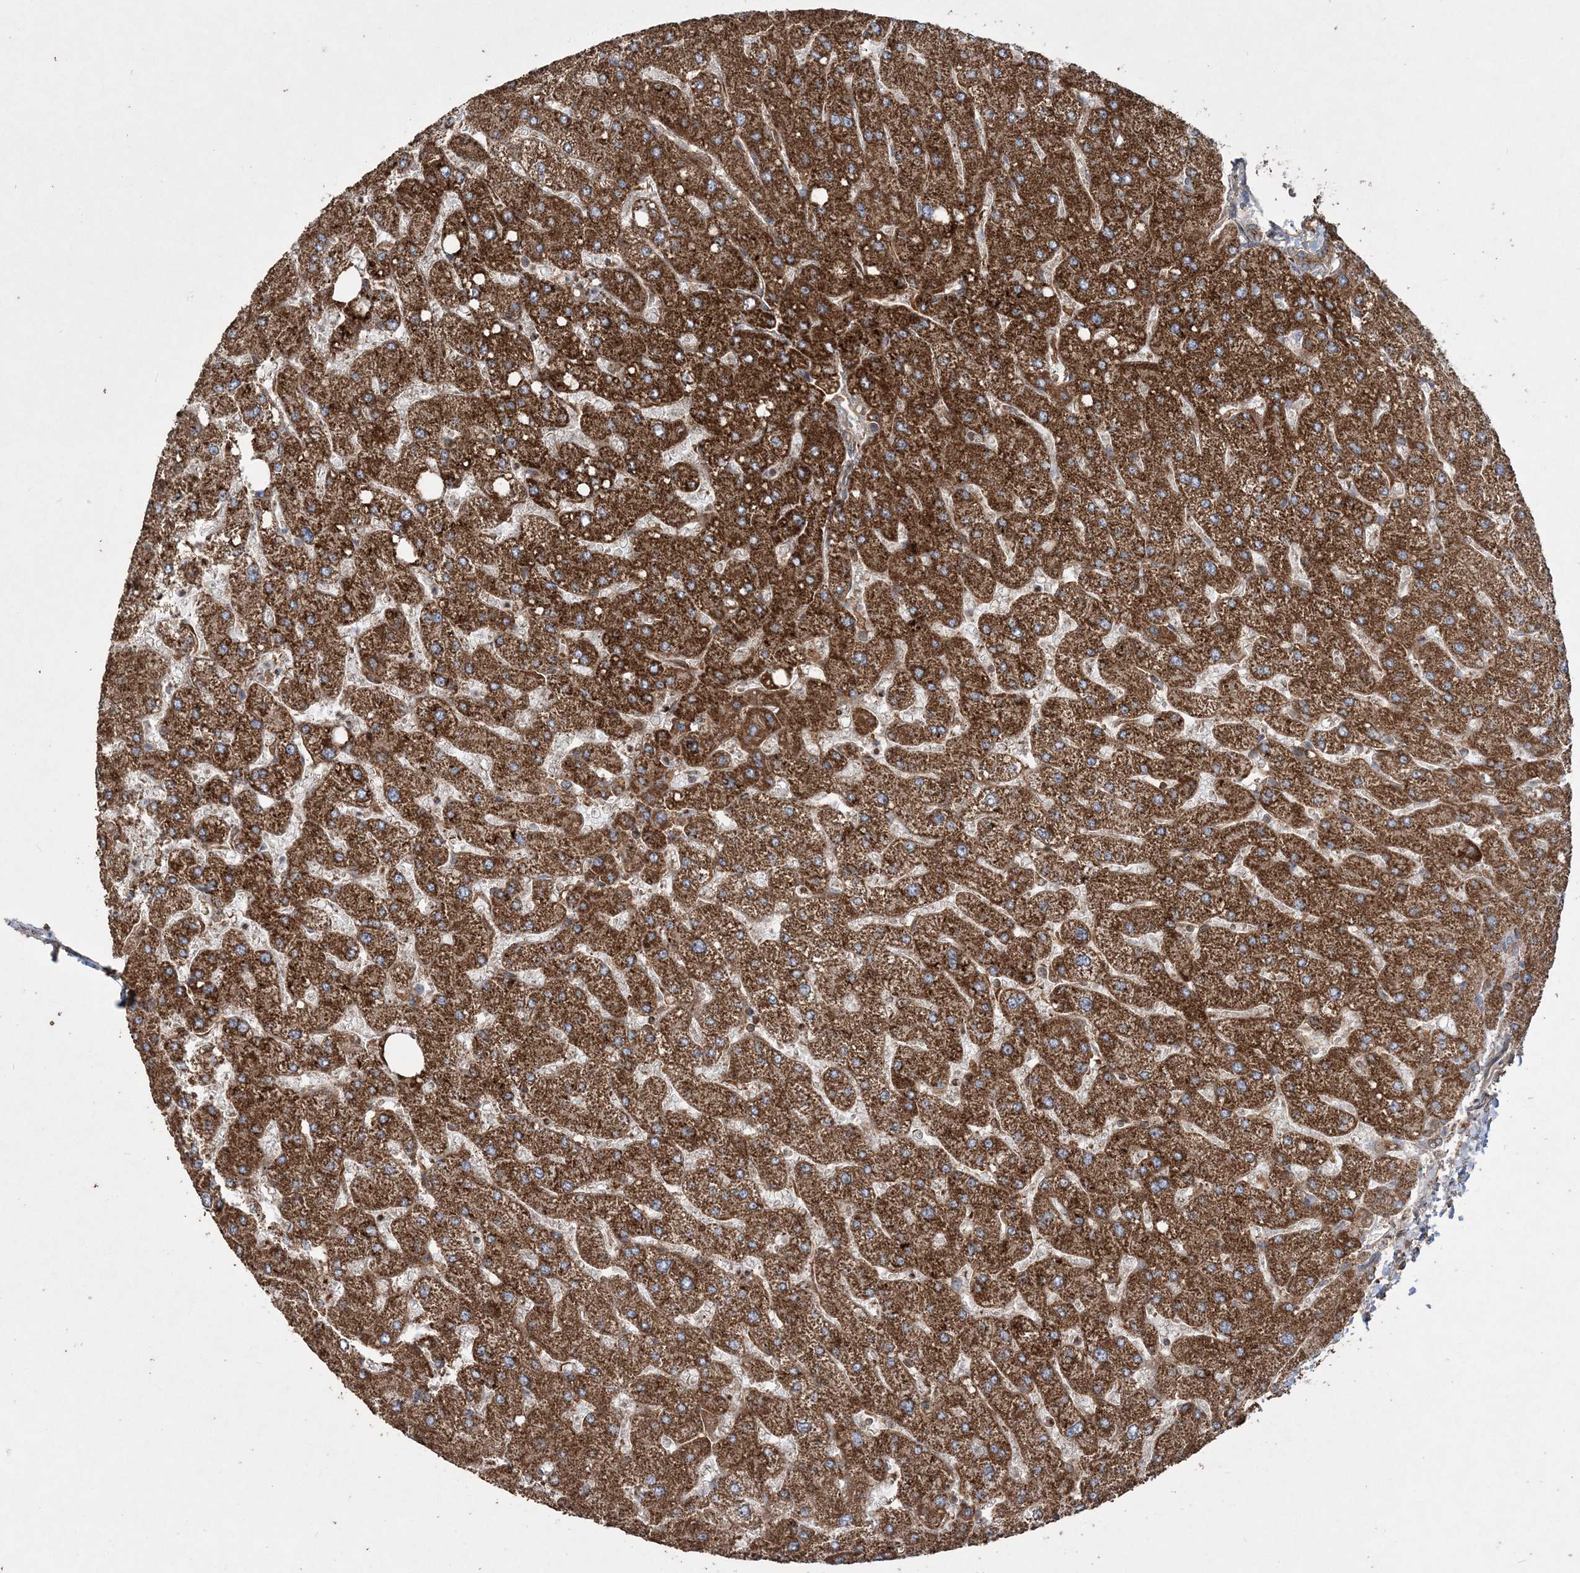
{"staining": {"intensity": "moderate", "quantity": ">75%", "location": "cytoplasmic/membranous"}, "tissue": "liver", "cell_type": "Cholangiocytes", "image_type": "normal", "snomed": [{"axis": "morphology", "description": "Normal tissue, NOS"}, {"axis": "topography", "description": "Liver"}], "caption": "Protein staining displays moderate cytoplasmic/membranous positivity in approximately >75% of cholangiocytes in normal liver.", "gene": "TTC7A", "patient": {"sex": "male", "age": 55}}